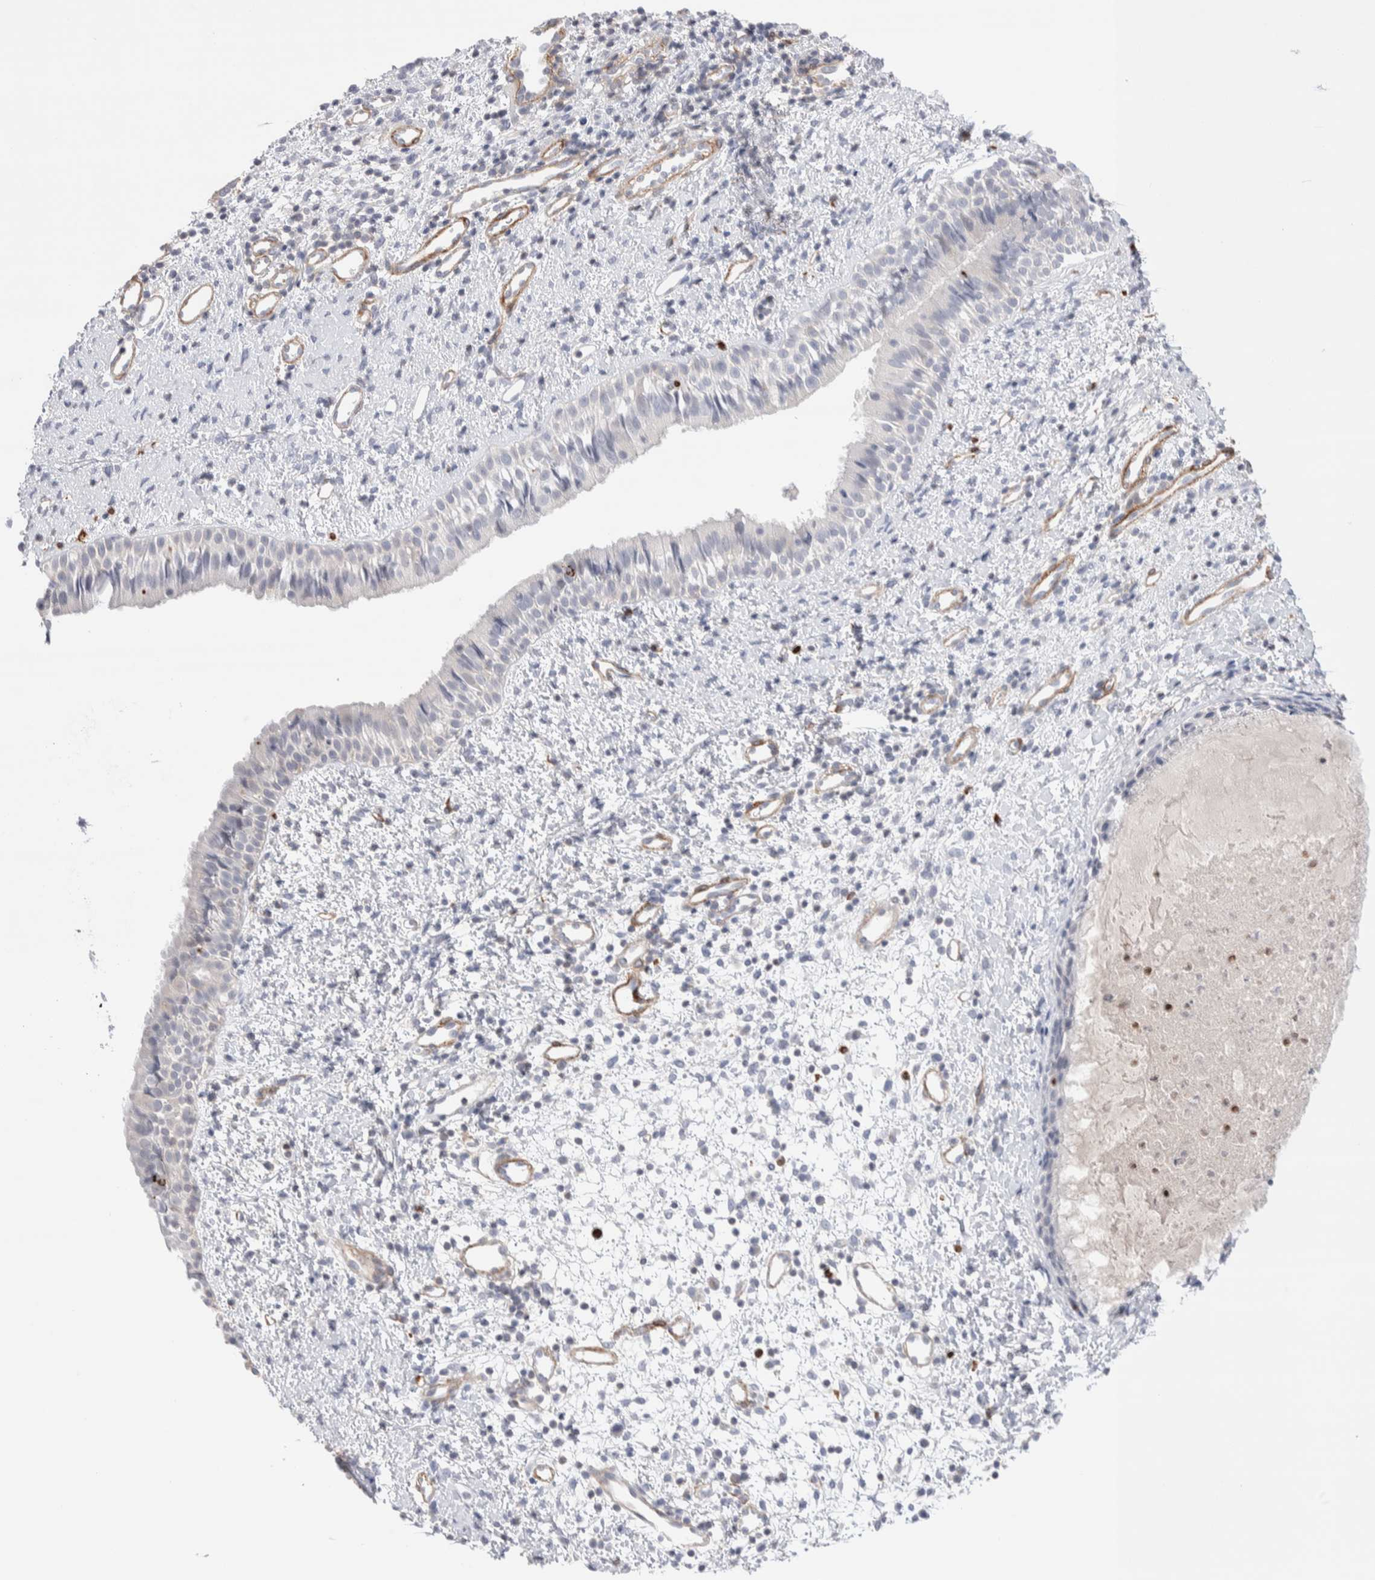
{"staining": {"intensity": "negative", "quantity": "none", "location": "none"}, "tissue": "nasopharynx", "cell_type": "Respiratory epithelial cells", "image_type": "normal", "snomed": [{"axis": "morphology", "description": "Normal tissue, NOS"}, {"axis": "topography", "description": "Nasopharynx"}], "caption": "Immunohistochemistry (IHC) of normal nasopharynx demonstrates no positivity in respiratory epithelial cells.", "gene": "SEPTIN4", "patient": {"sex": "male", "age": 22}}